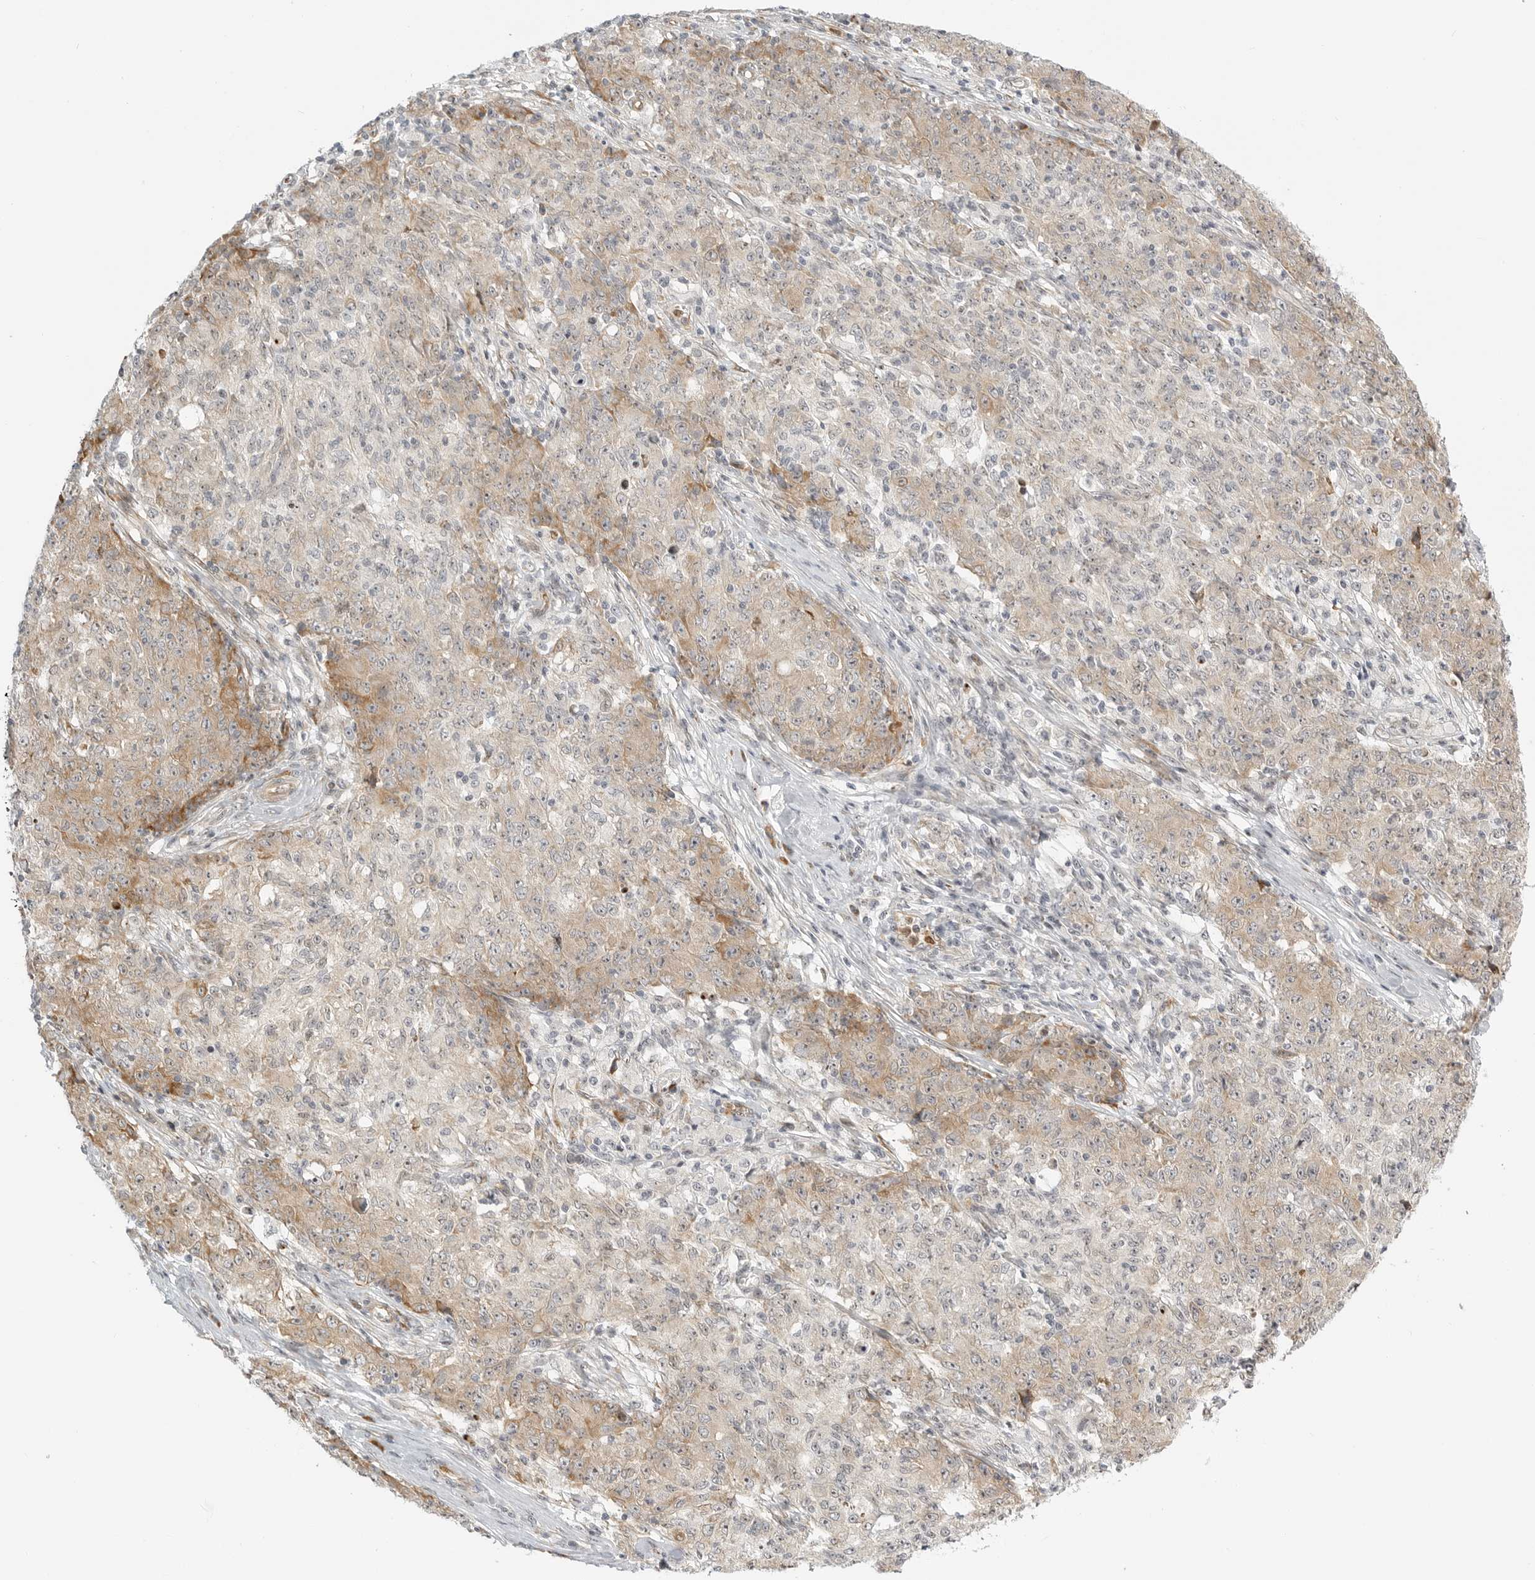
{"staining": {"intensity": "weak", "quantity": "25%-75%", "location": "cytoplasmic/membranous,nuclear"}, "tissue": "ovarian cancer", "cell_type": "Tumor cells", "image_type": "cancer", "snomed": [{"axis": "morphology", "description": "Carcinoma, endometroid"}, {"axis": "topography", "description": "Ovary"}], "caption": "Immunohistochemistry (IHC) image of ovarian endometroid carcinoma stained for a protein (brown), which displays low levels of weak cytoplasmic/membranous and nuclear staining in about 25%-75% of tumor cells.", "gene": "DSCC1", "patient": {"sex": "female", "age": 42}}